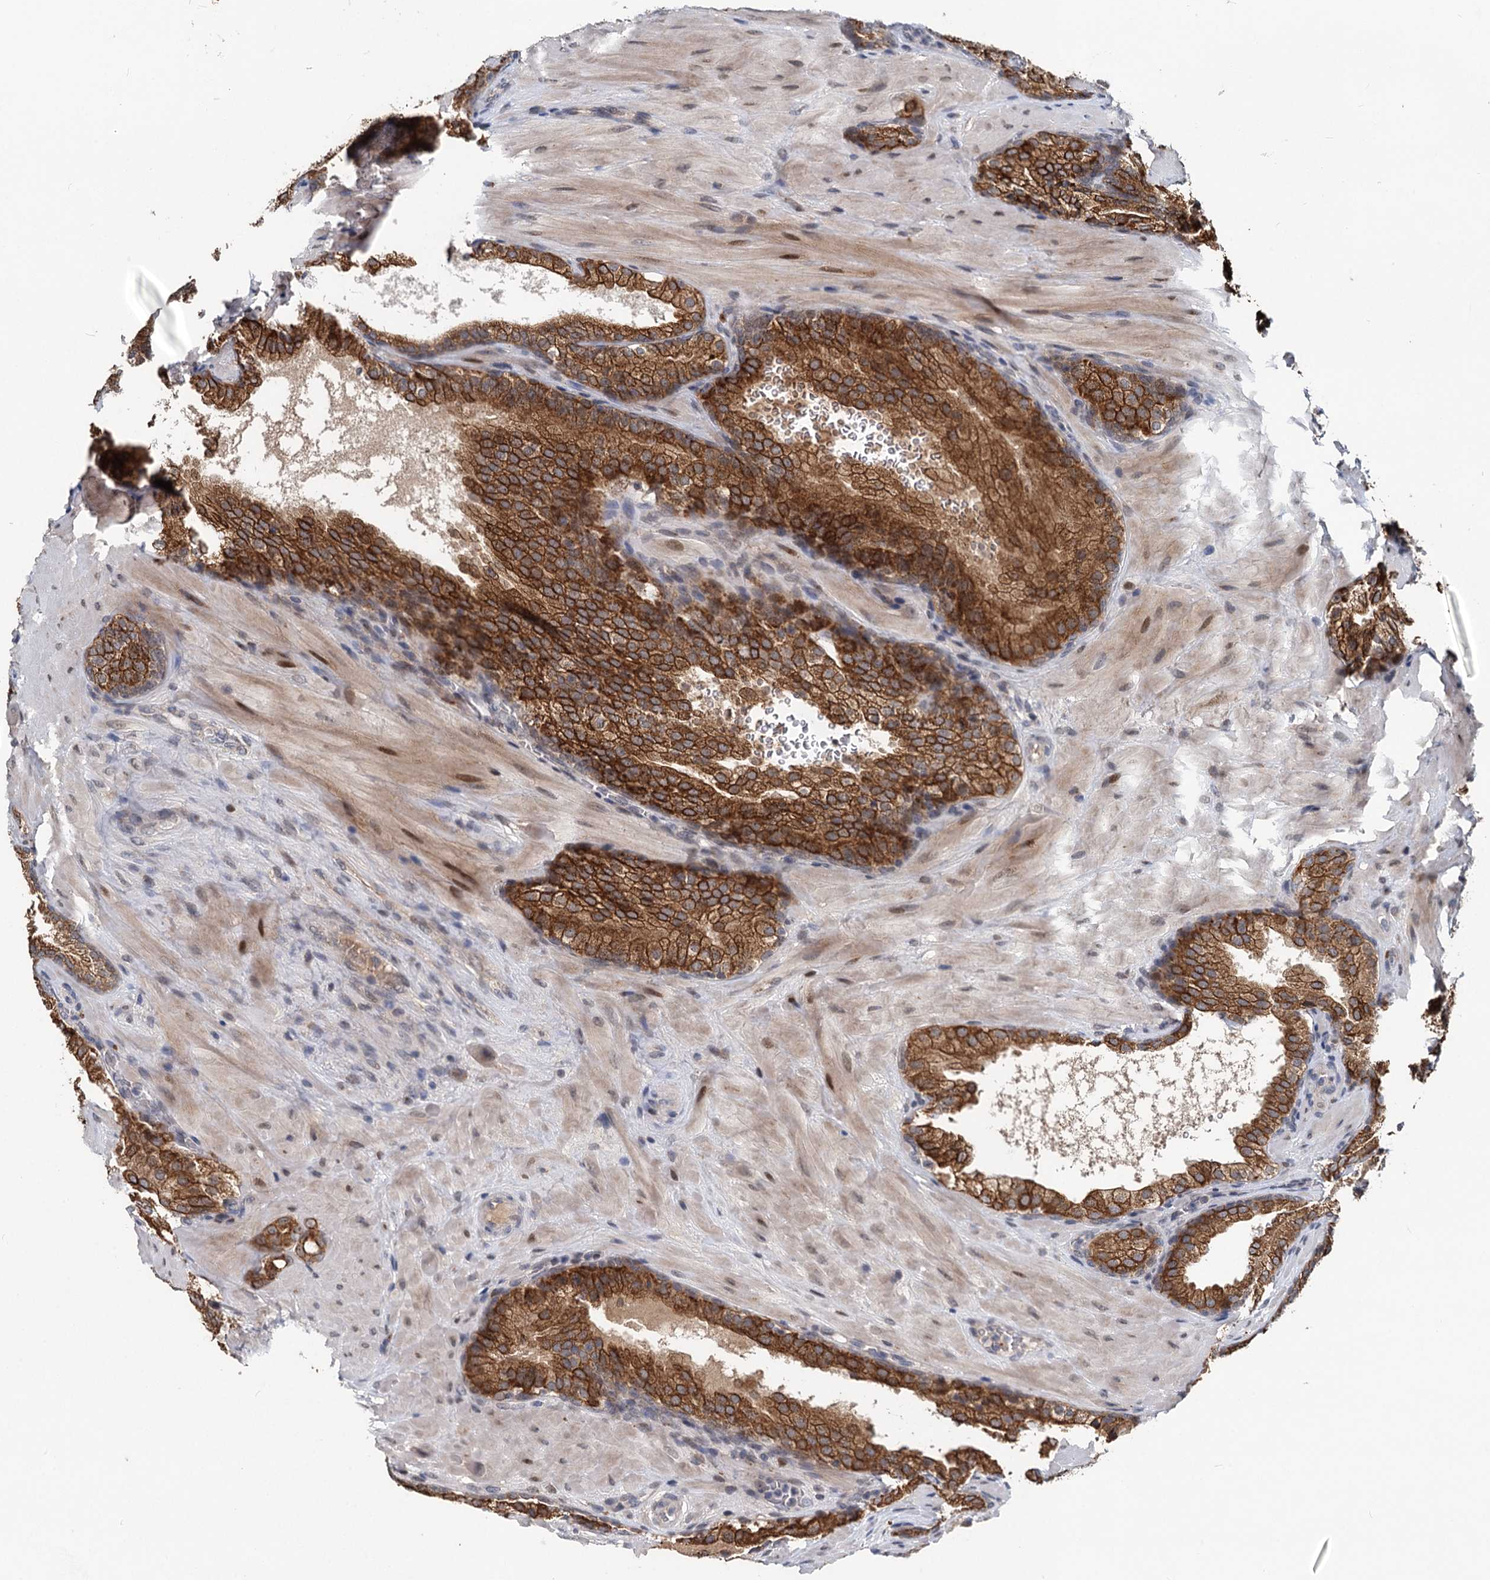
{"staining": {"intensity": "strong", "quantity": ">75%", "location": "cytoplasmic/membranous"}, "tissue": "prostate cancer", "cell_type": "Tumor cells", "image_type": "cancer", "snomed": [{"axis": "morphology", "description": "Adenocarcinoma, High grade"}, {"axis": "topography", "description": "Prostate"}], "caption": "DAB immunohistochemical staining of prostate cancer (high-grade adenocarcinoma) reveals strong cytoplasmic/membranous protein staining in approximately >75% of tumor cells.", "gene": "RITA1", "patient": {"sex": "male", "age": 60}}